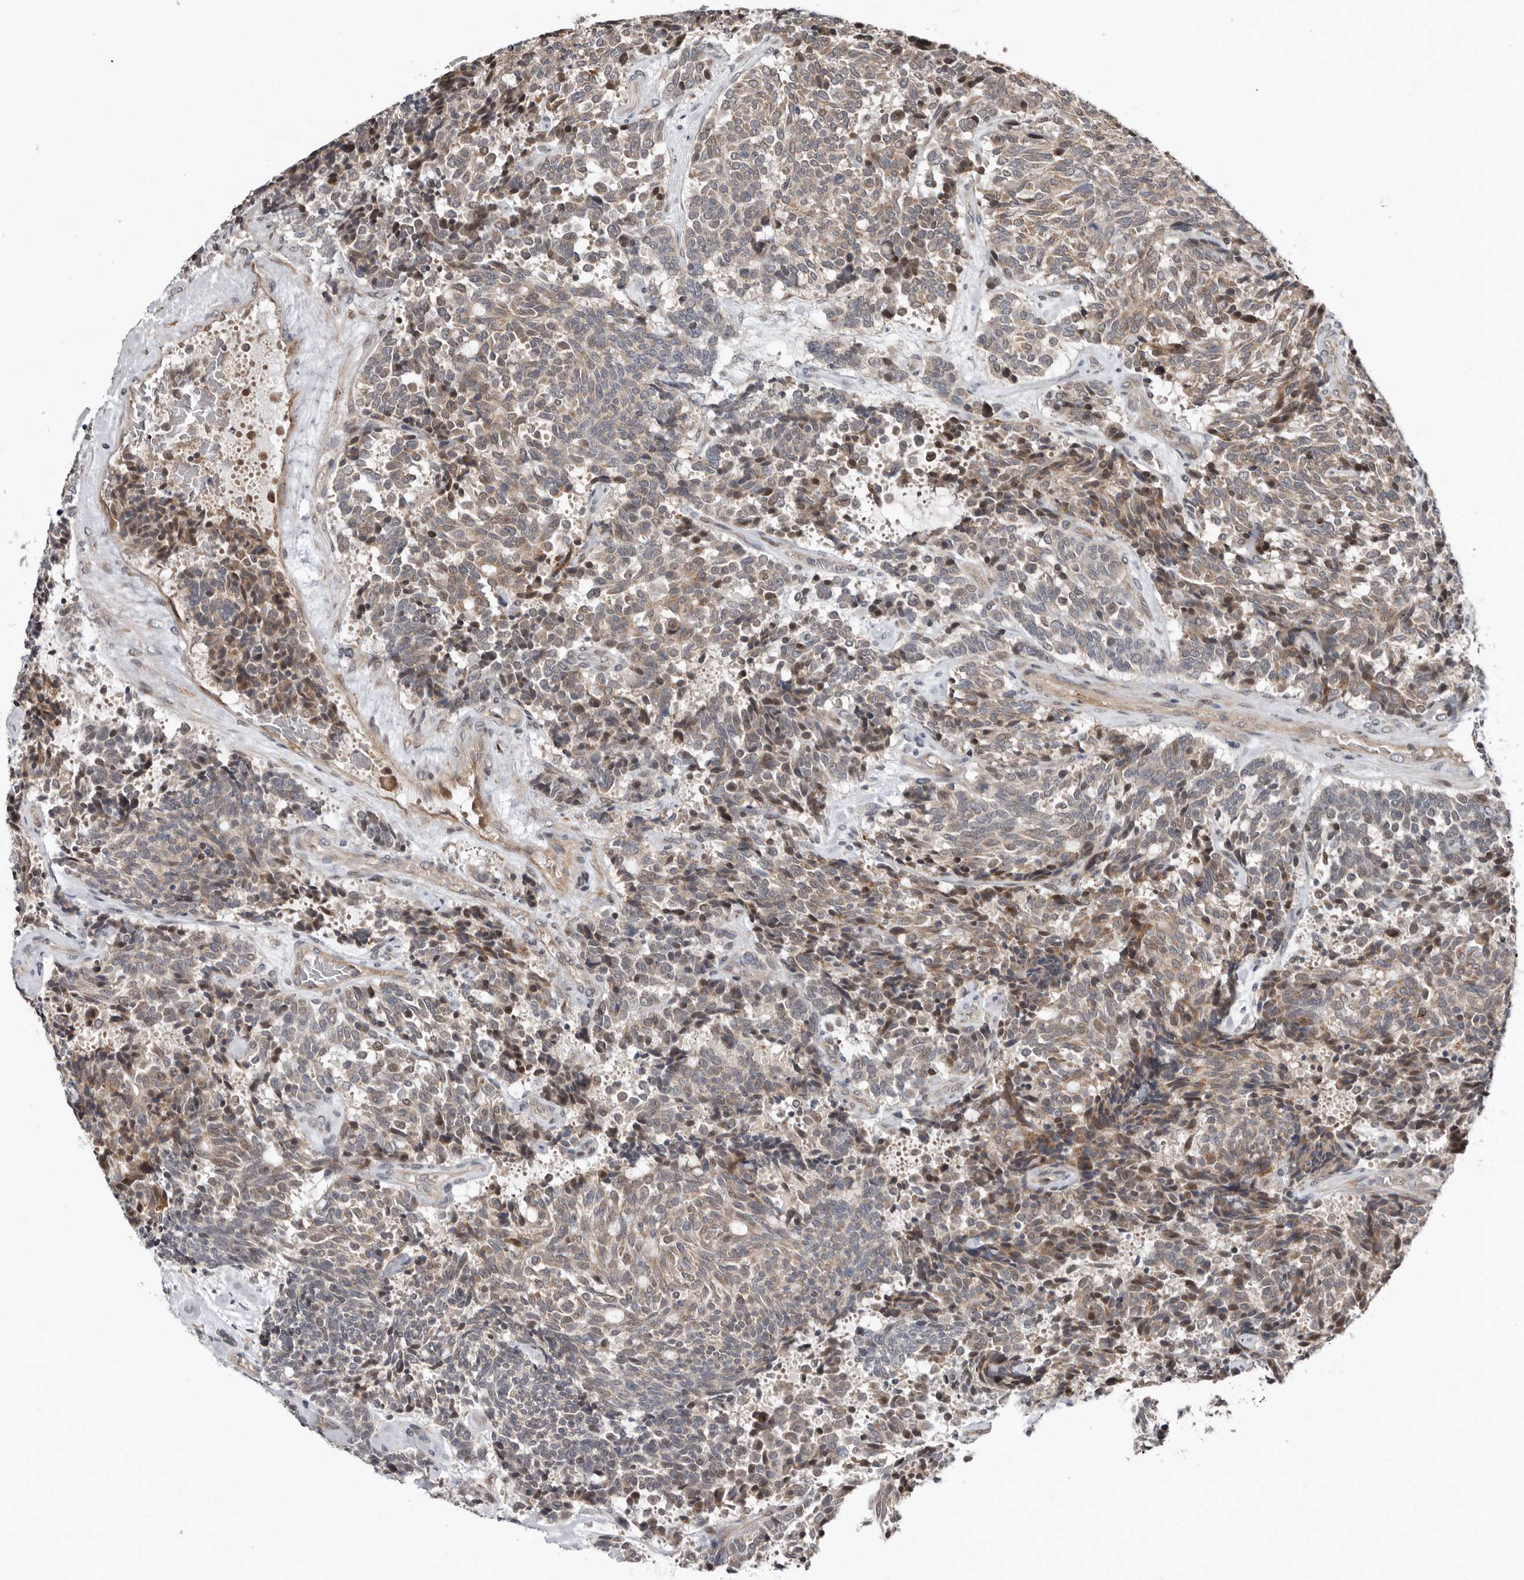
{"staining": {"intensity": "moderate", "quantity": "<25%", "location": "cytoplasmic/membranous,nuclear"}, "tissue": "carcinoid", "cell_type": "Tumor cells", "image_type": "cancer", "snomed": [{"axis": "morphology", "description": "Carcinoid, malignant, NOS"}, {"axis": "topography", "description": "Pancreas"}], "caption": "This histopathology image shows immunohistochemistry (IHC) staining of carcinoid, with low moderate cytoplasmic/membranous and nuclear staining in approximately <25% of tumor cells.", "gene": "CHML", "patient": {"sex": "female", "age": 54}}